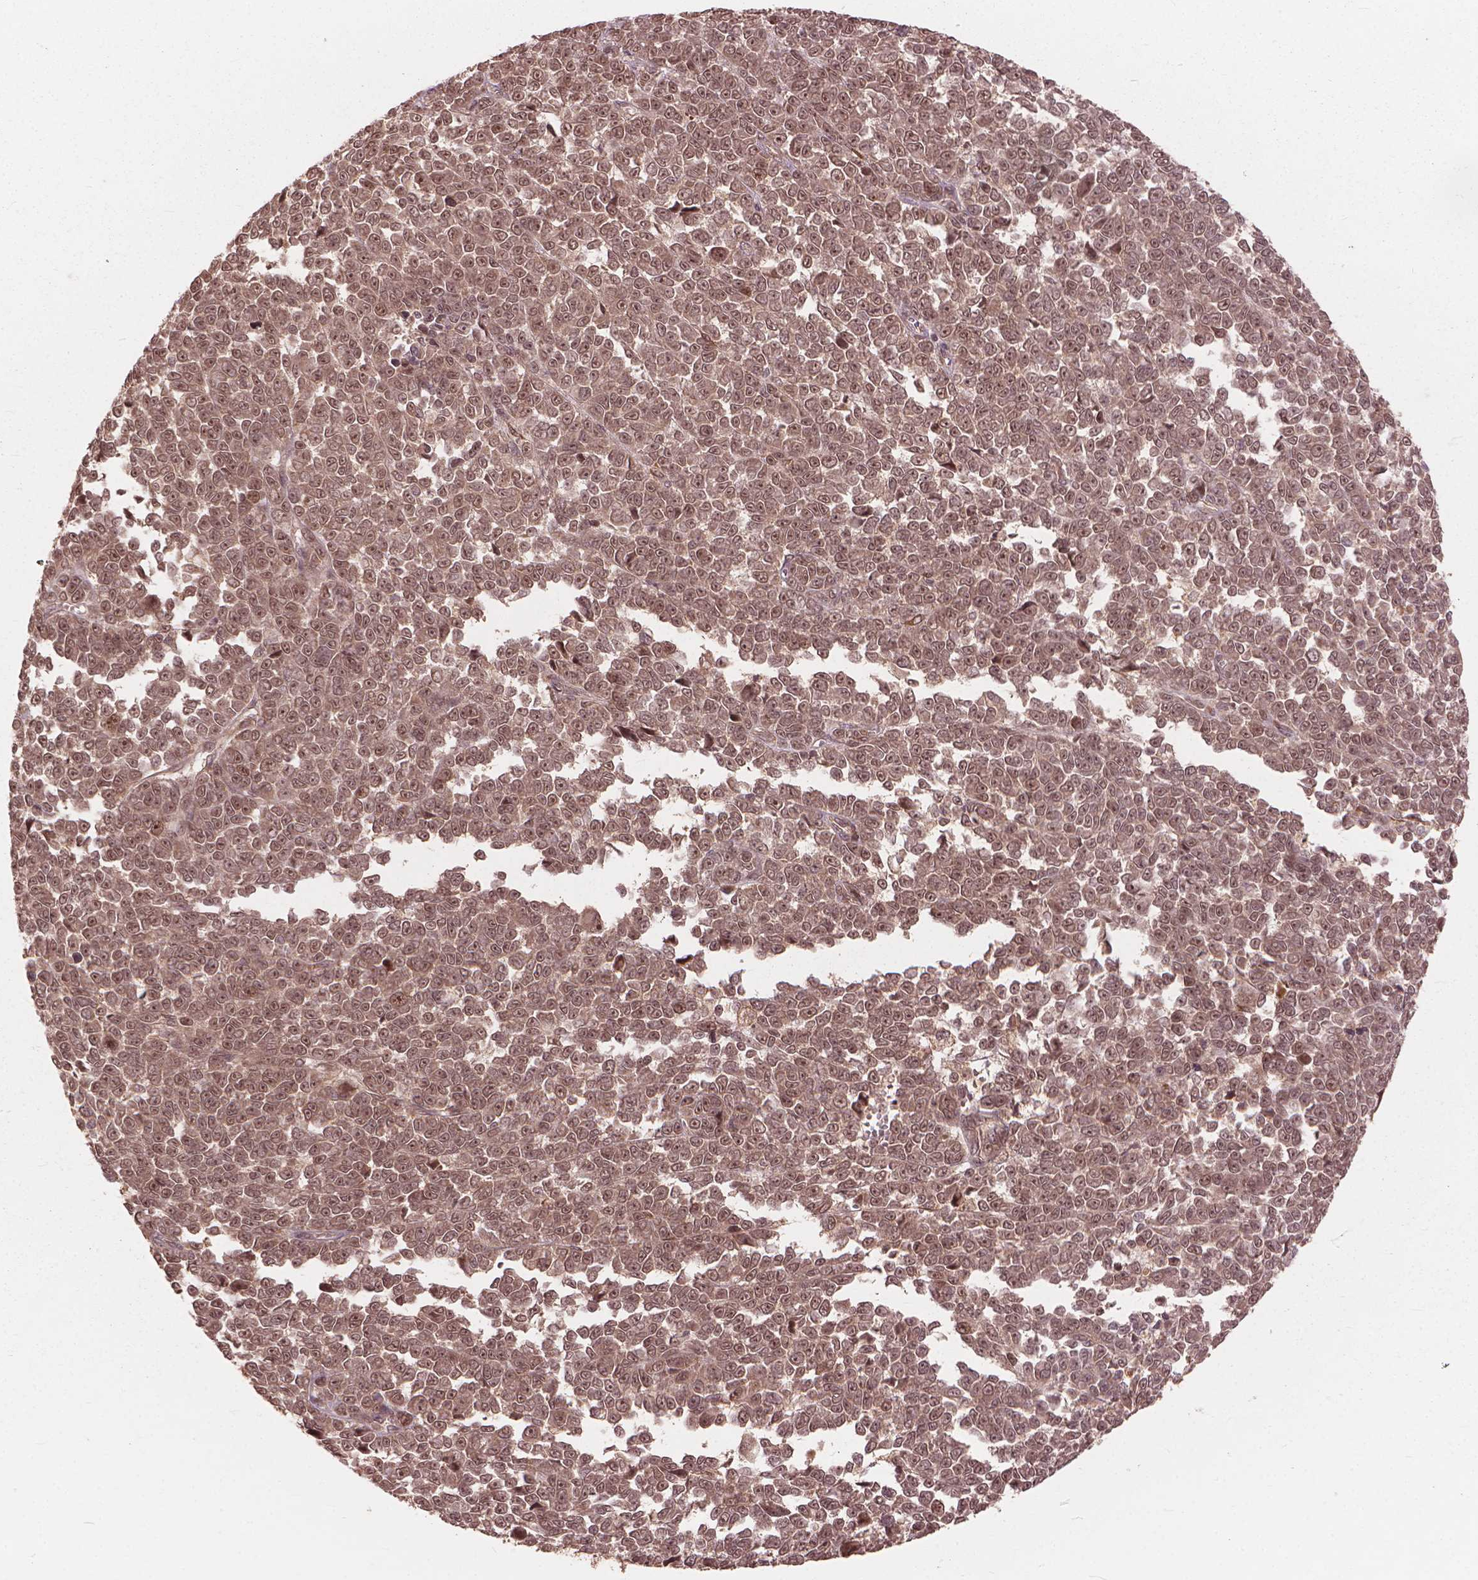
{"staining": {"intensity": "moderate", "quantity": ">75%", "location": "nuclear"}, "tissue": "melanoma", "cell_type": "Tumor cells", "image_type": "cancer", "snomed": [{"axis": "morphology", "description": "Malignant melanoma, NOS"}, {"axis": "topography", "description": "Skin"}], "caption": "A brown stain labels moderate nuclear staining of a protein in human malignant melanoma tumor cells. (DAB IHC, brown staining for protein, blue staining for nuclei).", "gene": "SSU72", "patient": {"sex": "female", "age": 95}}